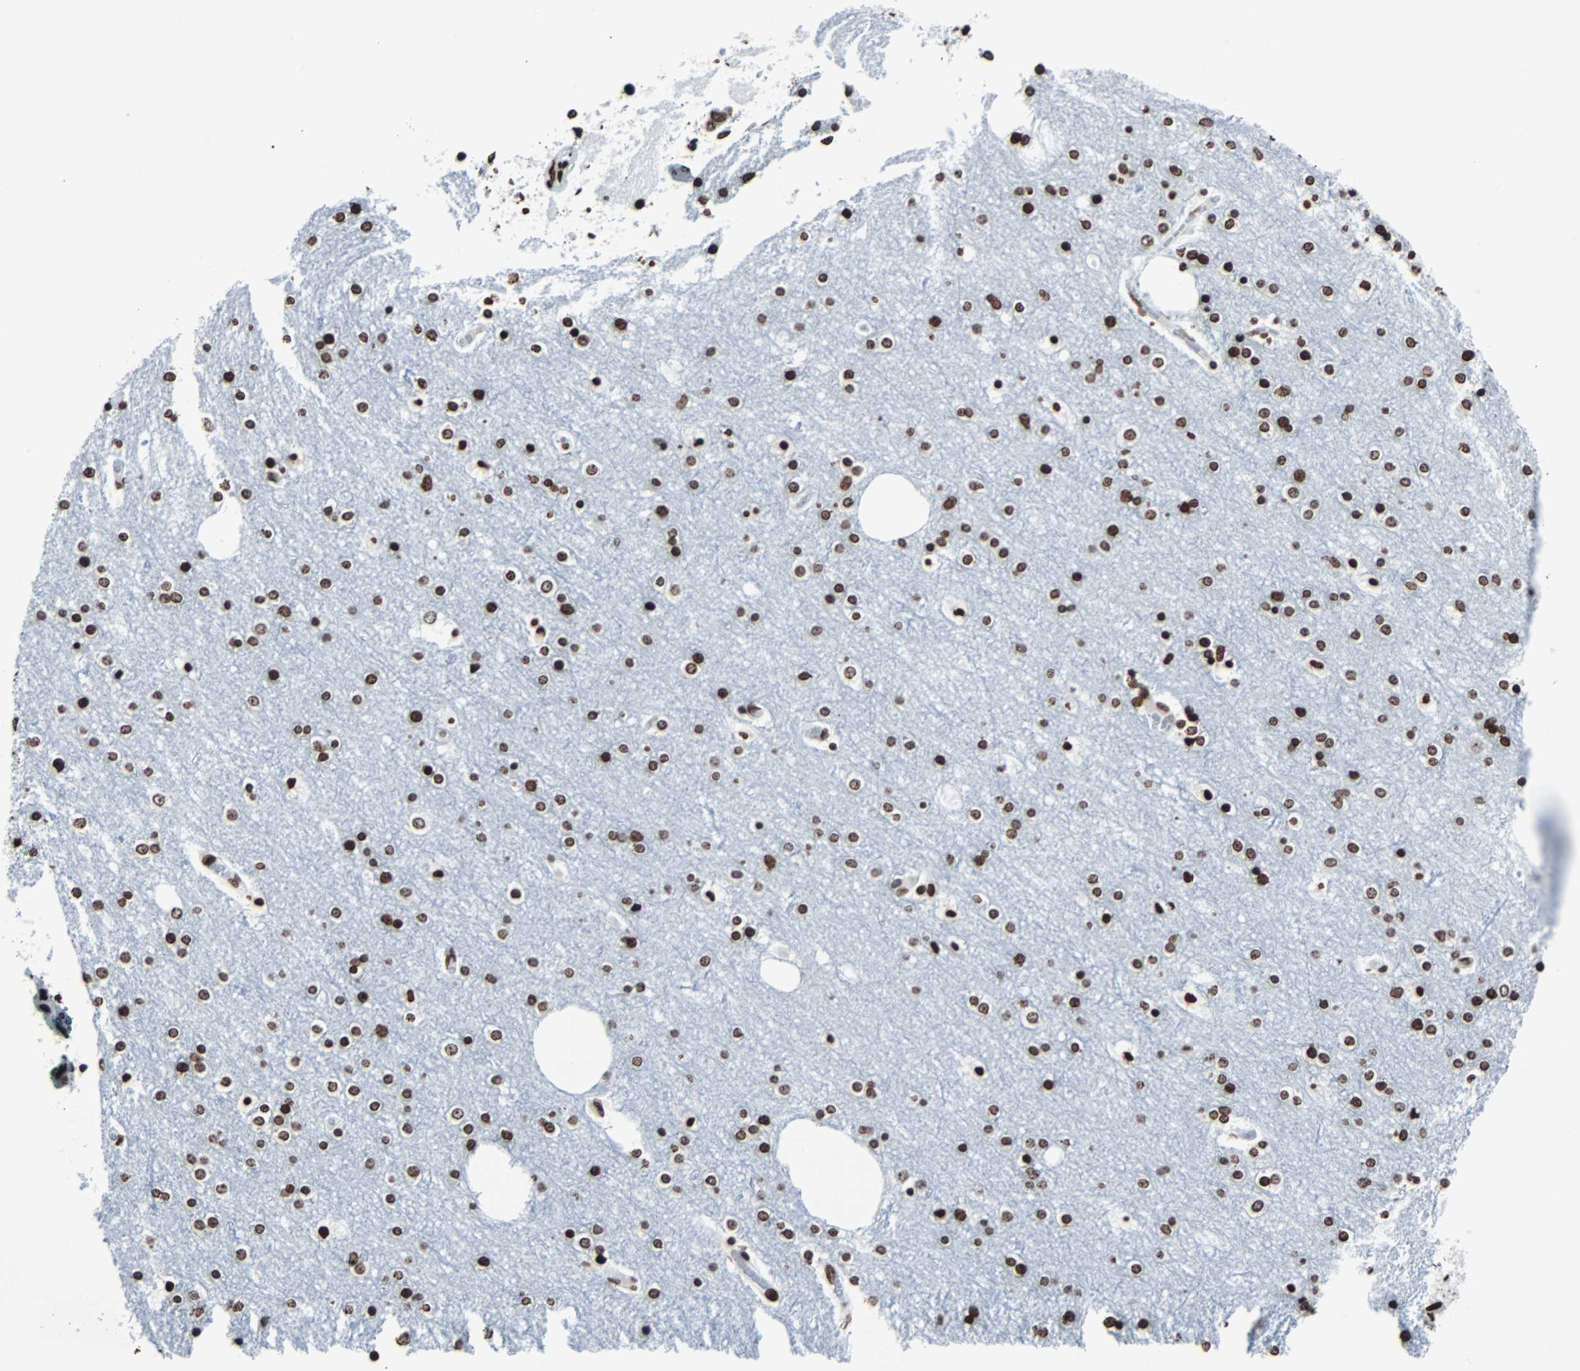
{"staining": {"intensity": "strong", "quantity": ">75%", "location": "nuclear"}, "tissue": "cerebral cortex", "cell_type": "Endothelial cells", "image_type": "normal", "snomed": [{"axis": "morphology", "description": "Normal tissue, NOS"}, {"axis": "topography", "description": "Cerebral cortex"}], "caption": "Strong nuclear positivity for a protein is present in approximately >75% of endothelial cells of normal cerebral cortex using immunohistochemistry.", "gene": "H2BC18", "patient": {"sex": "female", "age": 54}}